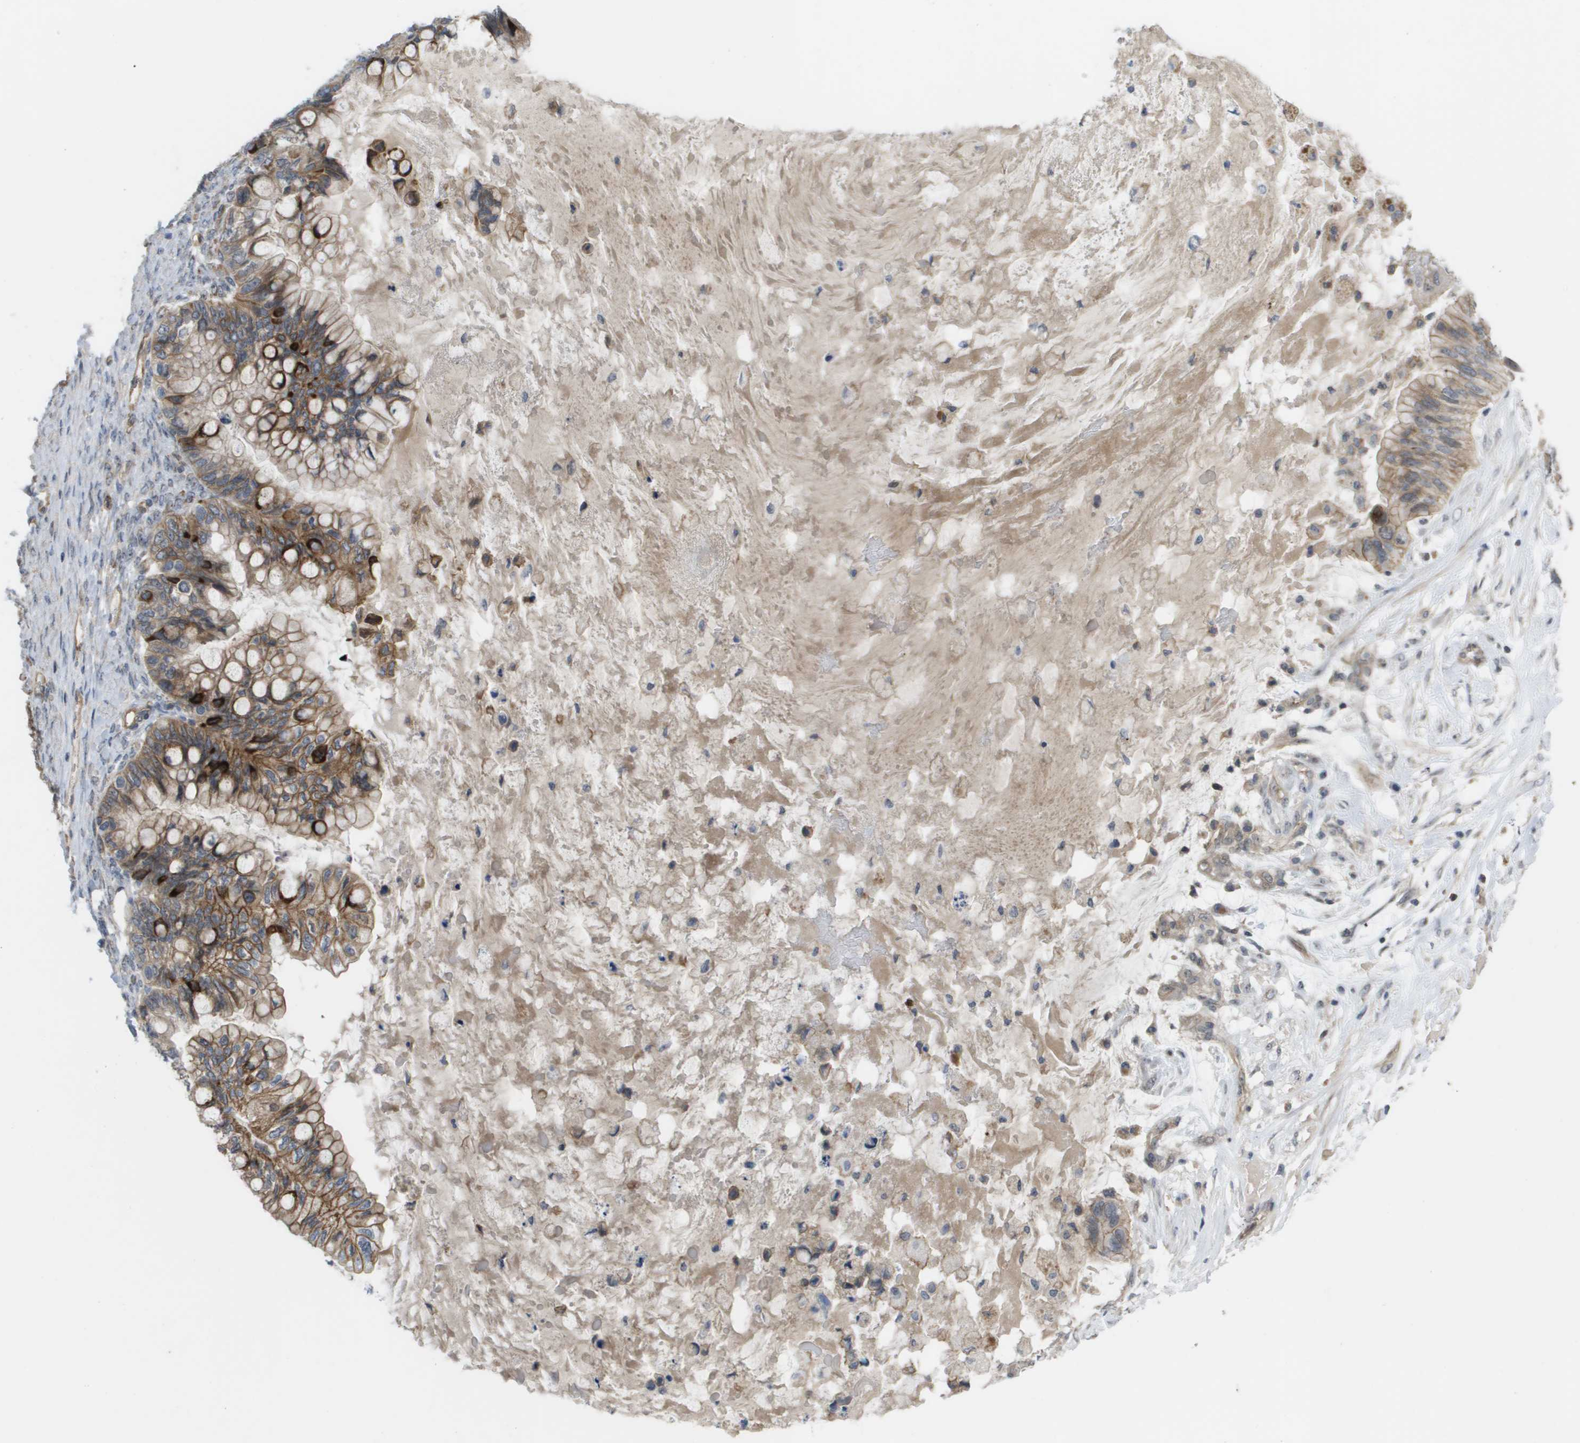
{"staining": {"intensity": "moderate", "quantity": ">75%", "location": "cytoplasmic/membranous"}, "tissue": "ovarian cancer", "cell_type": "Tumor cells", "image_type": "cancer", "snomed": [{"axis": "morphology", "description": "Cystadenocarcinoma, mucinous, NOS"}, {"axis": "topography", "description": "Ovary"}], "caption": "Moderate cytoplasmic/membranous positivity for a protein is appreciated in approximately >75% of tumor cells of ovarian mucinous cystadenocarcinoma using IHC.", "gene": "MTARC2", "patient": {"sex": "female", "age": 80}}